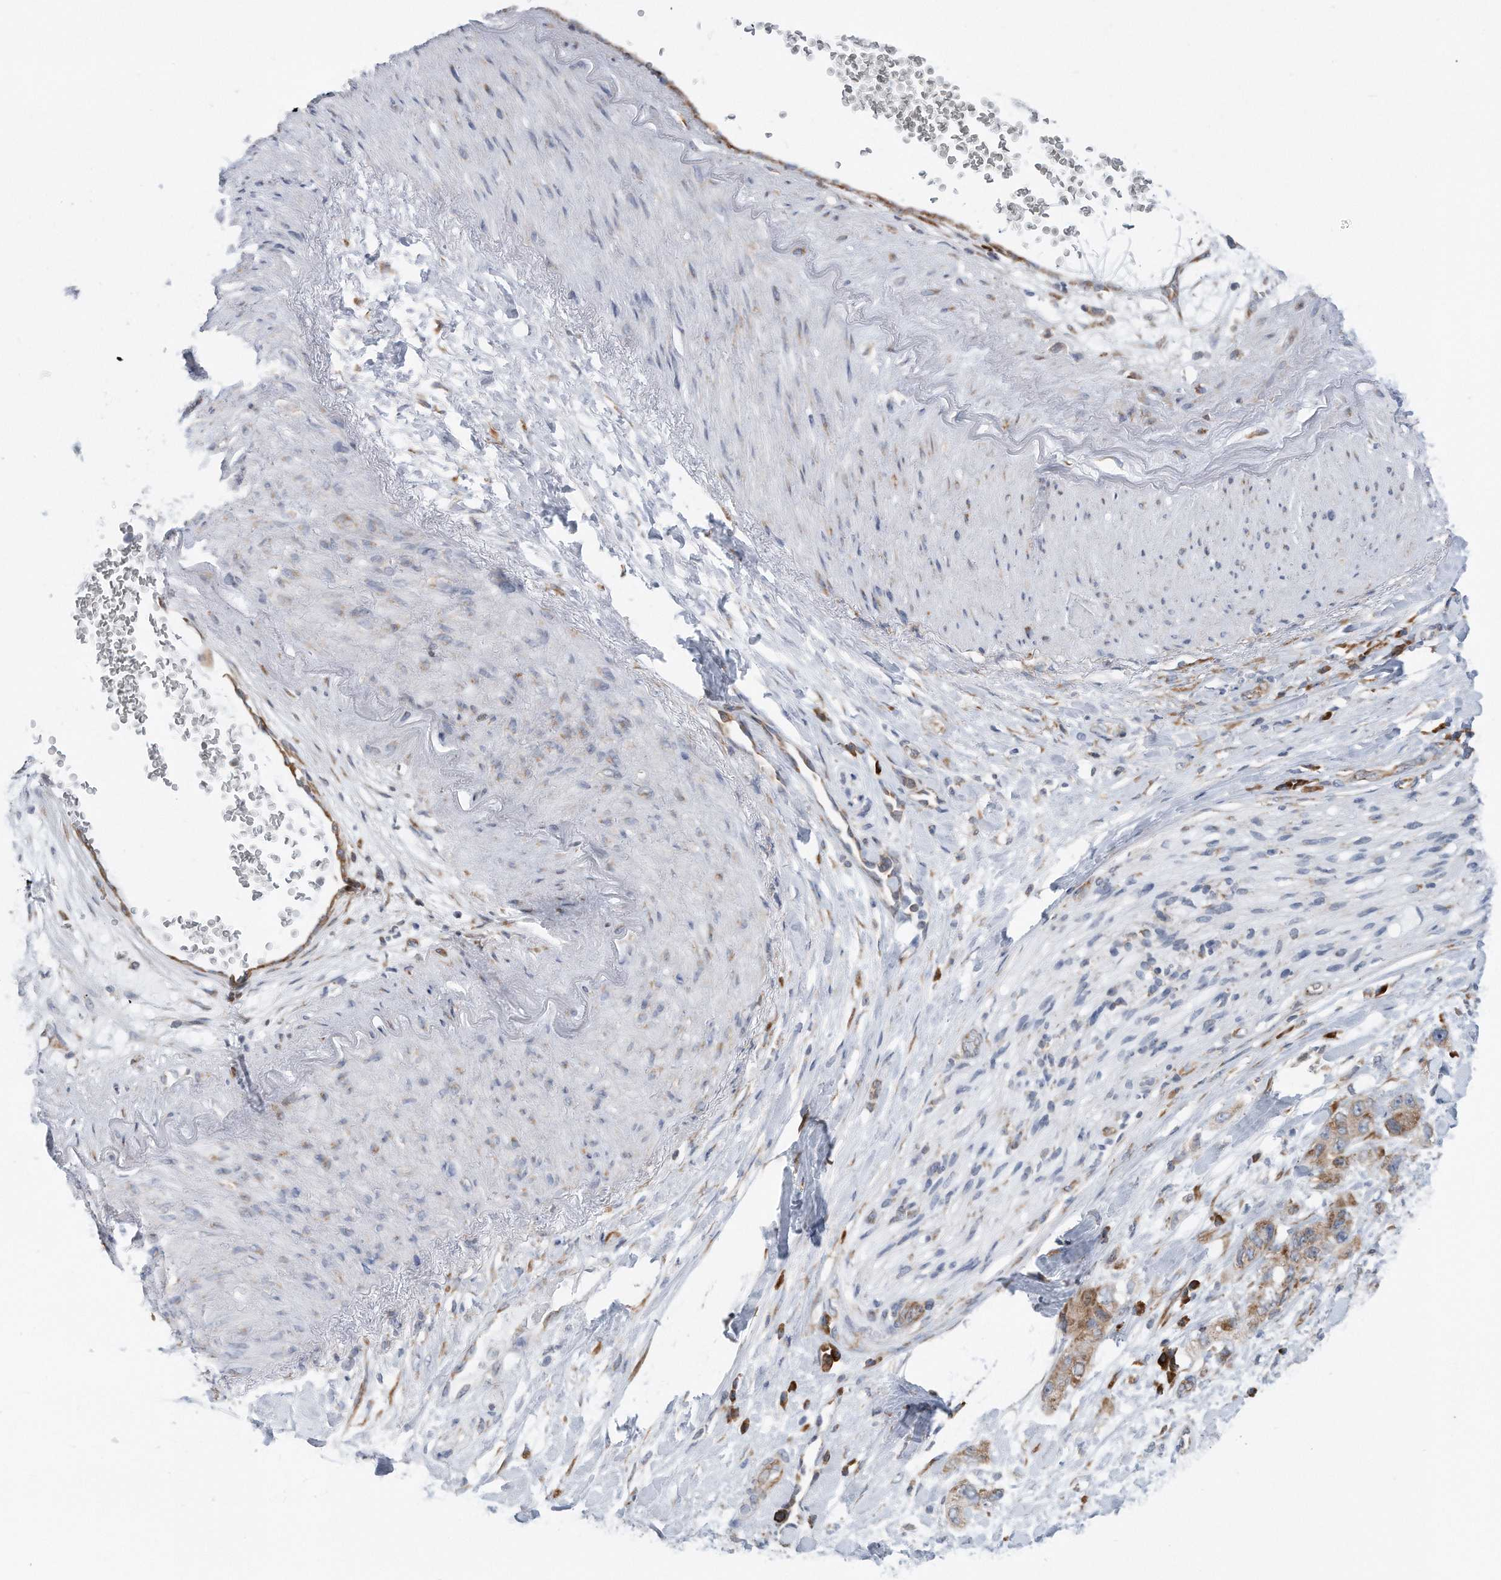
{"staining": {"intensity": "moderate", "quantity": "25%-75%", "location": "cytoplasmic/membranous"}, "tissue": "pancreatic cancer", "cell_type": "Tumor cells", "image_type": "cancer", "snomed": [{"axis": "morphology", "description": "Adenocarcinoma, NOS"}, {"axis": "topography", "description": "Pancreas"}], "caption": "Moderate cytoplasmic/membranous positivity is identified in approximately 25%-75% of tumor cells in pancreatic cancer.", "gene": "RPL26L1", "patient": {"sex": "female", "age": 73}}